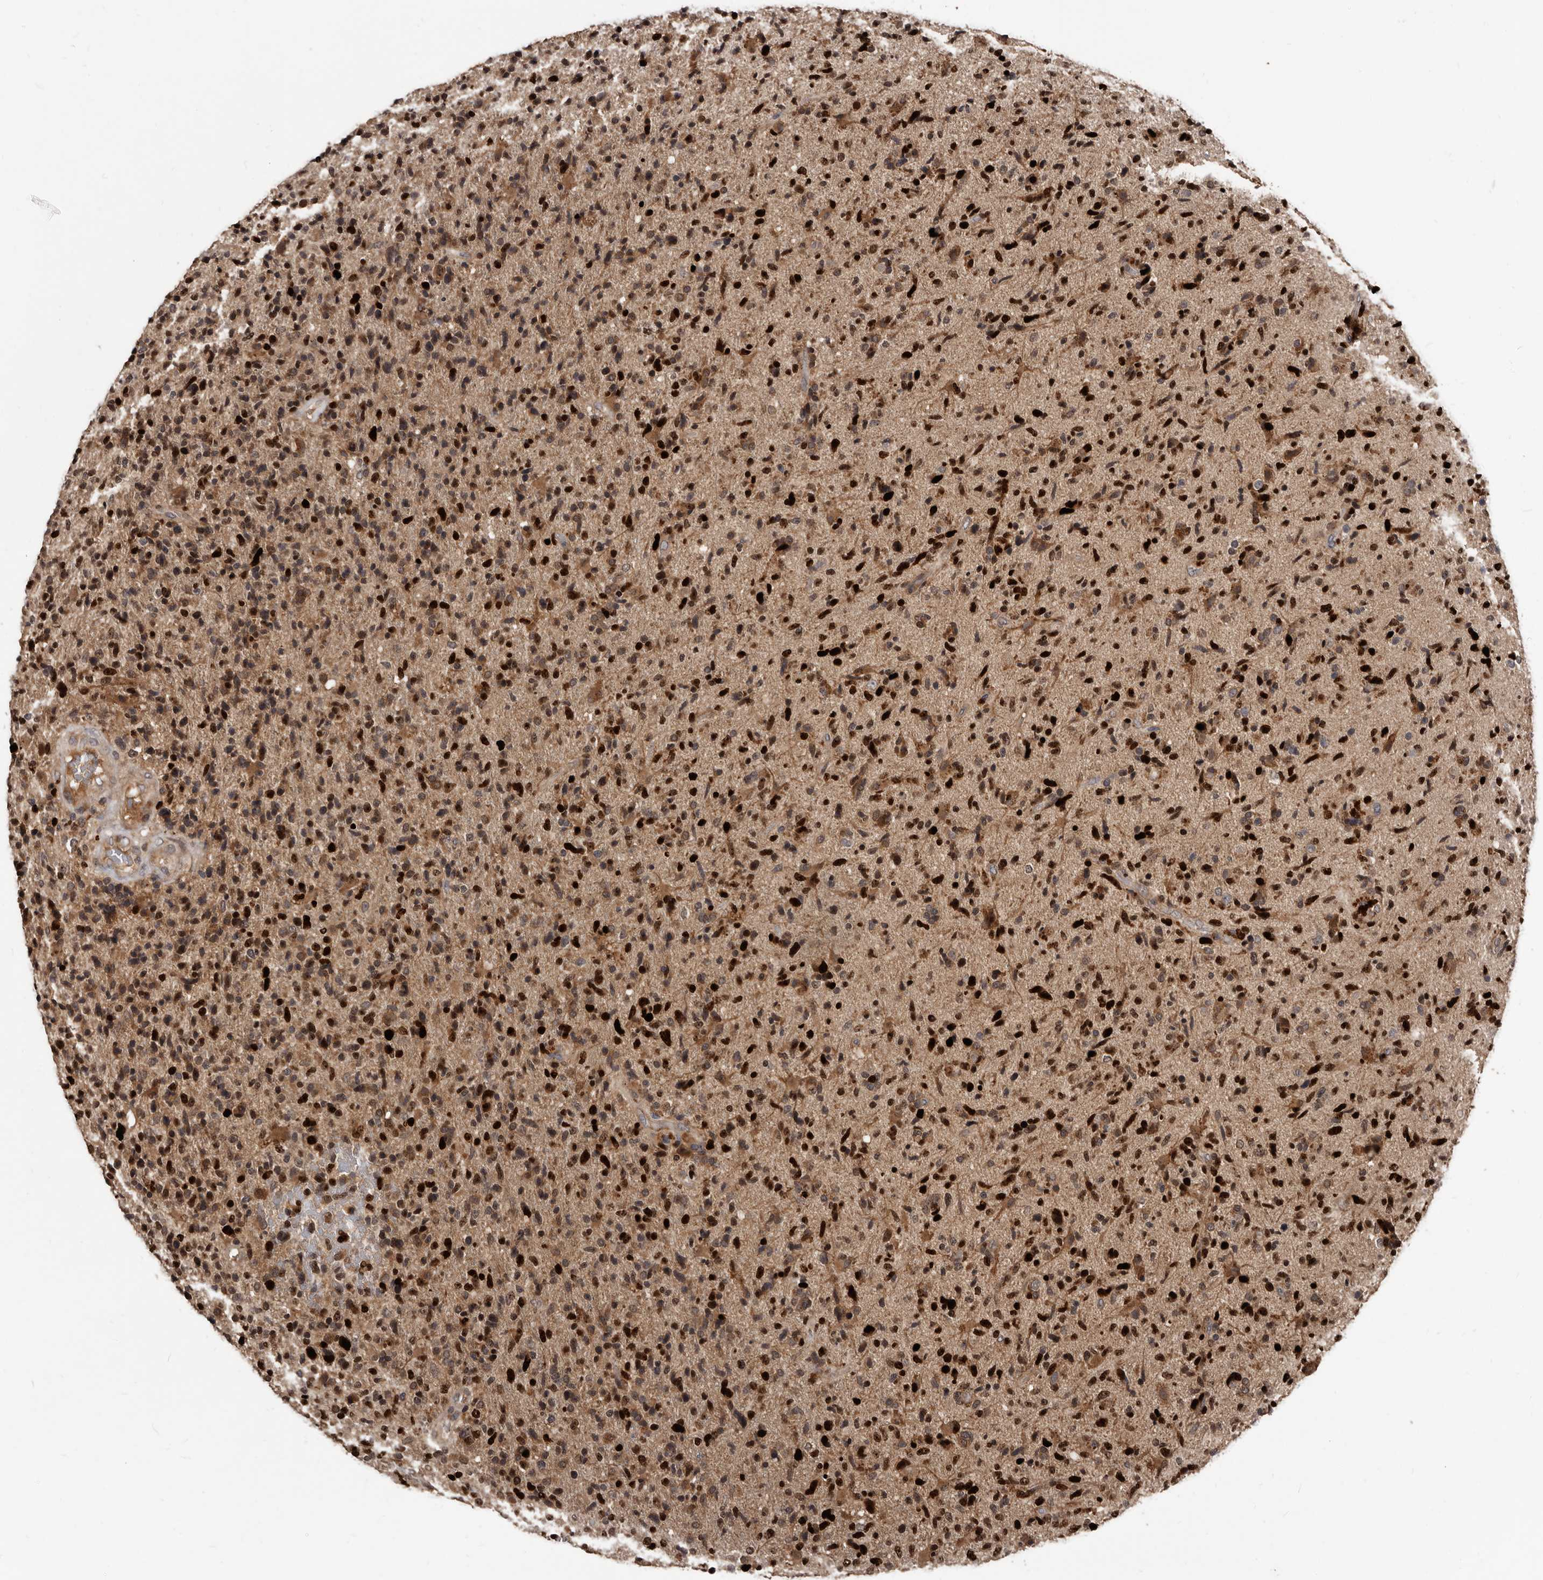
{"staining": {"intensity": "strong", "quantity": ">75%", "location": "cytoplasmic/membranous,nuclear"}, "tissue": "glioma", "cell_type": "Tumor cells", "image_type": "cancer", "snomed": [{"axis": "morphology", "description": "Glioma, malignant, High grade"}, {"axis": "topography", "description": "Brain"}], "caption": "High-magnification brightfield microscopy of malignant high-grade glioma stained with DAB (3,3'-diaminobenzidine) (brown) and counterstained with hematoxylin (blue). tumor cells exhibit strong cytoplasmic/membranous and nuclear positivity is seen in about>75% of cells.", "gene": "PMVK", "patient": {"sex": "male", "age": 72}}